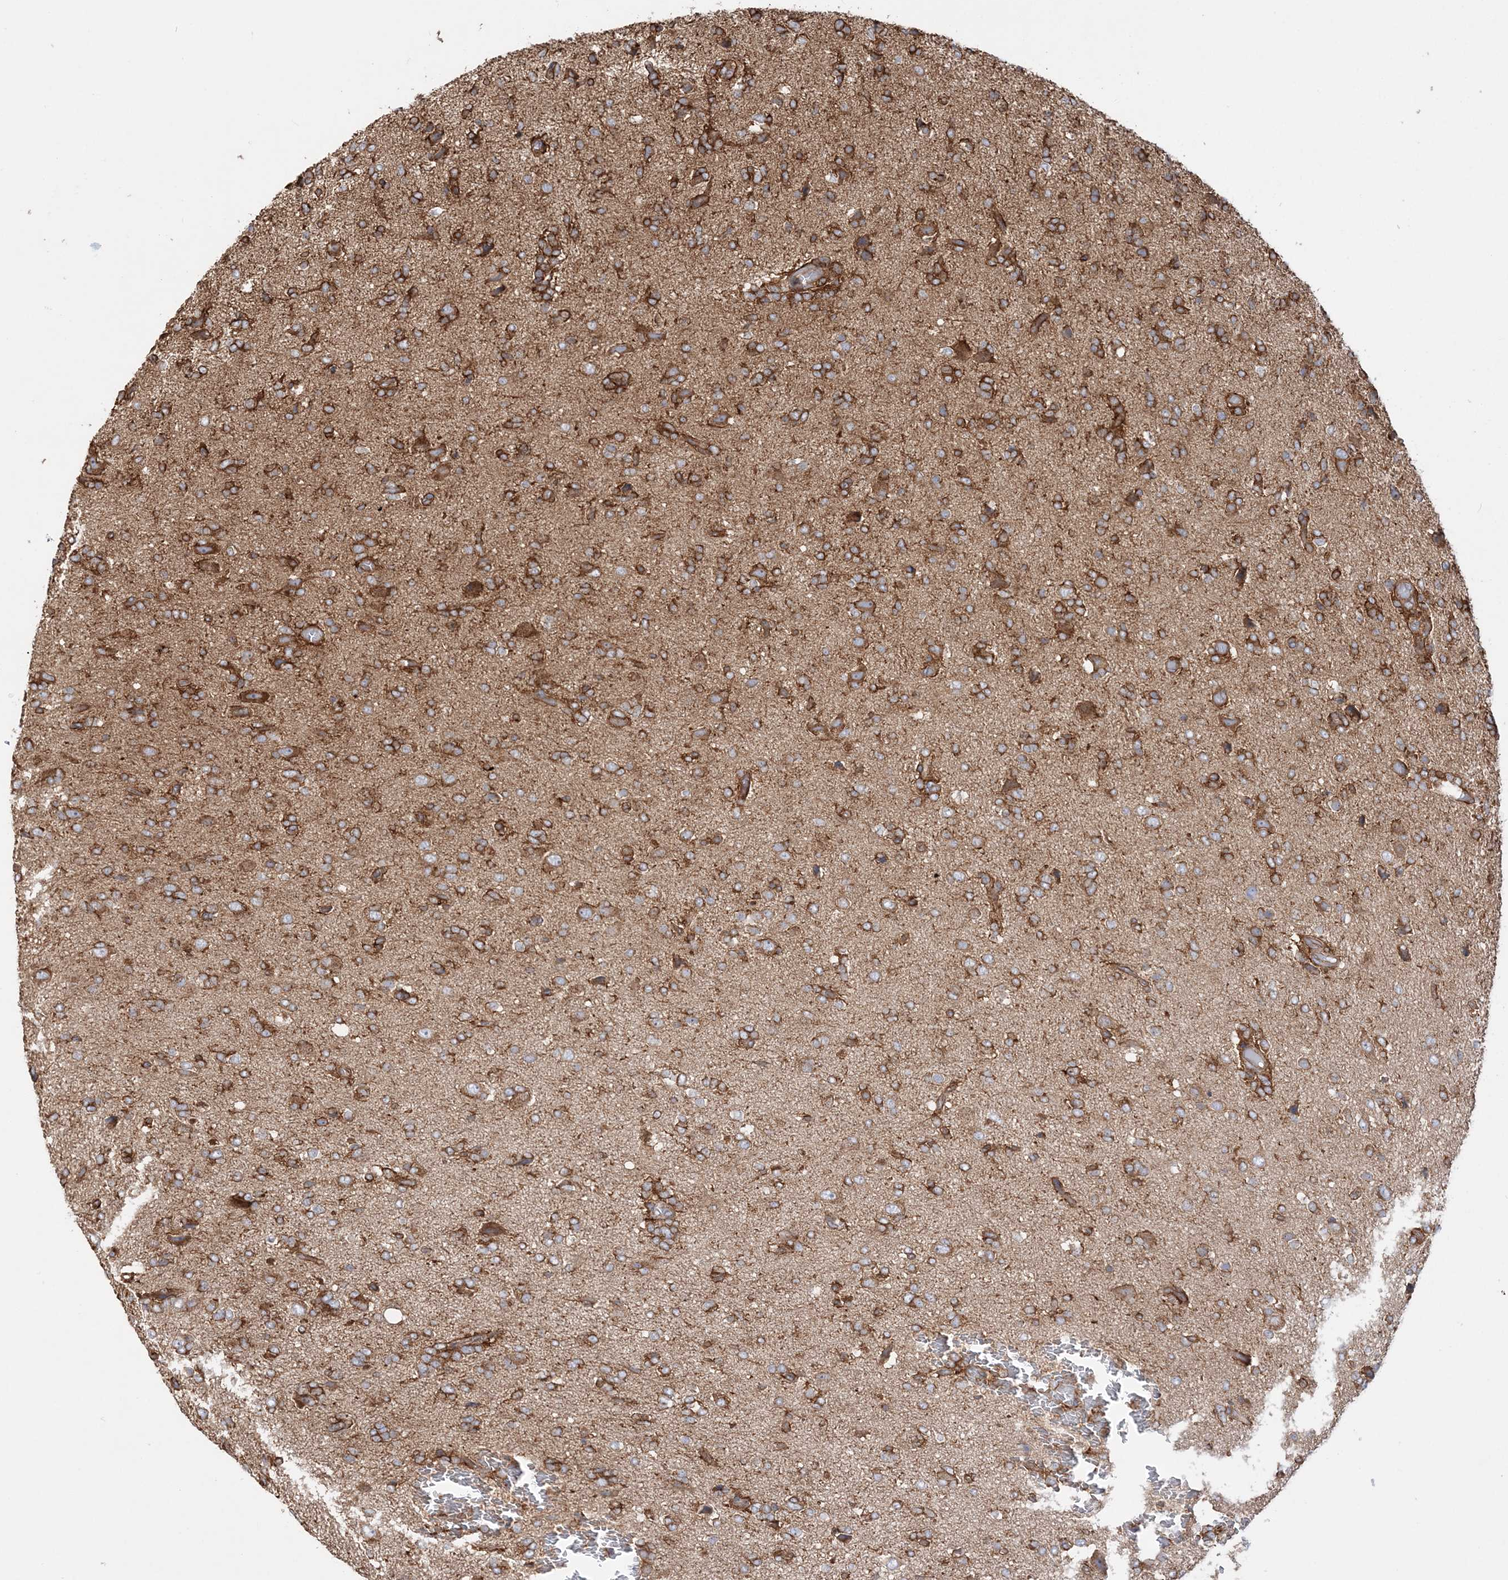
{"staining": {"intensity": "strong", "quantity": ">75%", "location": "cytoplasmic/membranous"}, "tissue": "glioma", "cell_type": "Tumor cells", "image_type": "cancer", "snomed": [{"axis": "morphology", "description": "Glioma, malignant, High grade"}, {"axis": "topography", "description": "Brain"}], "caption": "High-grade glioma (malignant) stained with immunohistochemistry (IHC) reveals strong cytoplasmic/membranous staining in about >75% of tumor cells. The protein is shown in brown color, while the nuclei are stained blue.", "gene": "TBC1D5", "patient": {"sex": "female", "age": 59}}